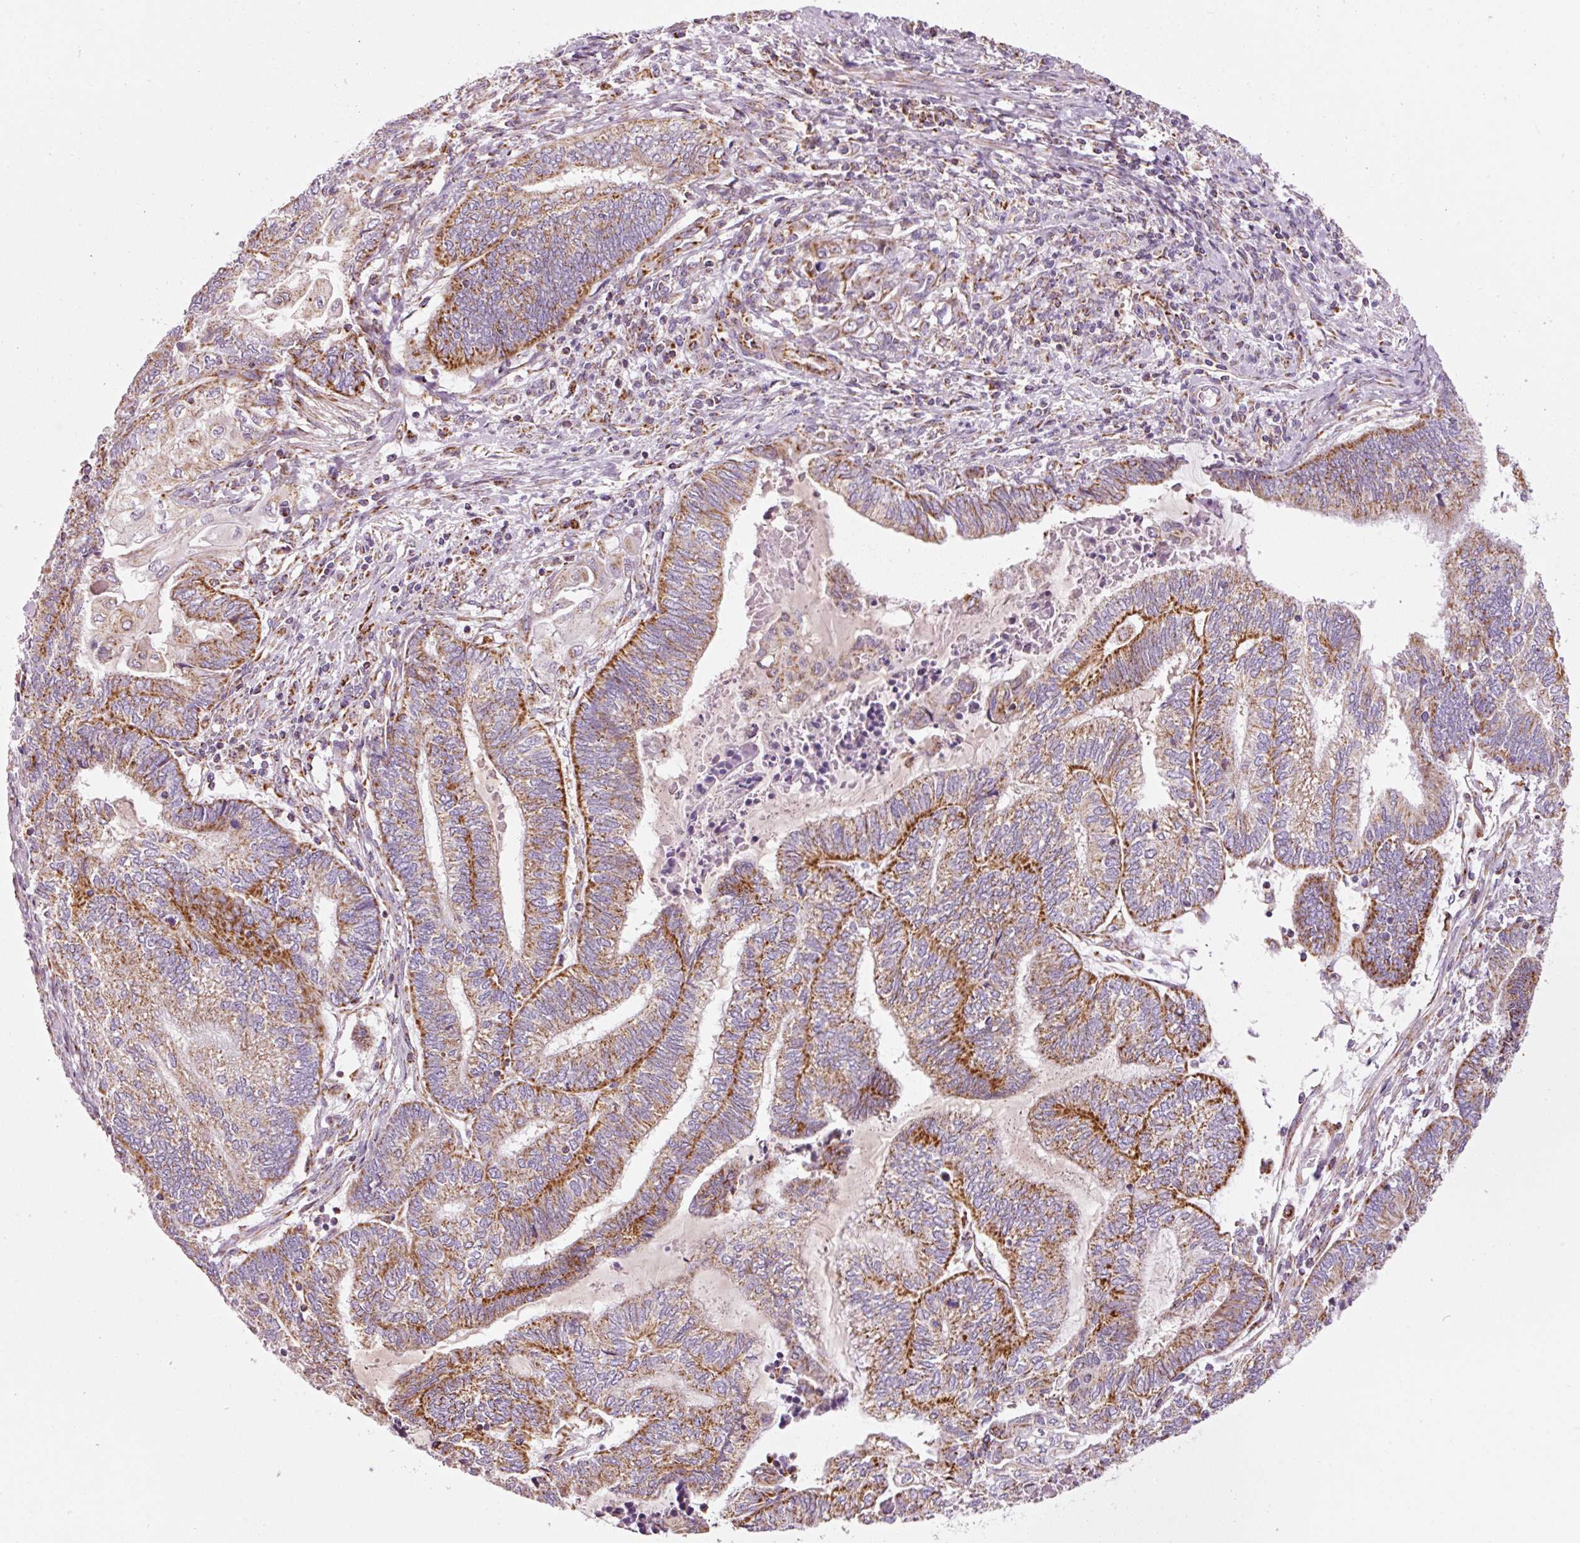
{"staining": {"intensity": "moderate", "quantity": ">75%", "location": "cytoplasmic/membranous"}, "tissue": "endometrial cancer", "cell_type": "Tumor cells", "image_type": "cancer", "snomed": [{"axis": "morphology", "description": "Adenocarcinoma, NOS"}, {"axis": "topography", "description": "Uterus"}, {"axis": "topography", "description": "Endometrium"}], "caption": "Immunohistochemical staining of human adenocarcinoma (endometrial) displays medium levels of moderate cytoplasmic/membranous protein expression in about >75% of tumor cells.", "gene": "NDUFB4", "patient": {"sex": "female", "age": 70}}